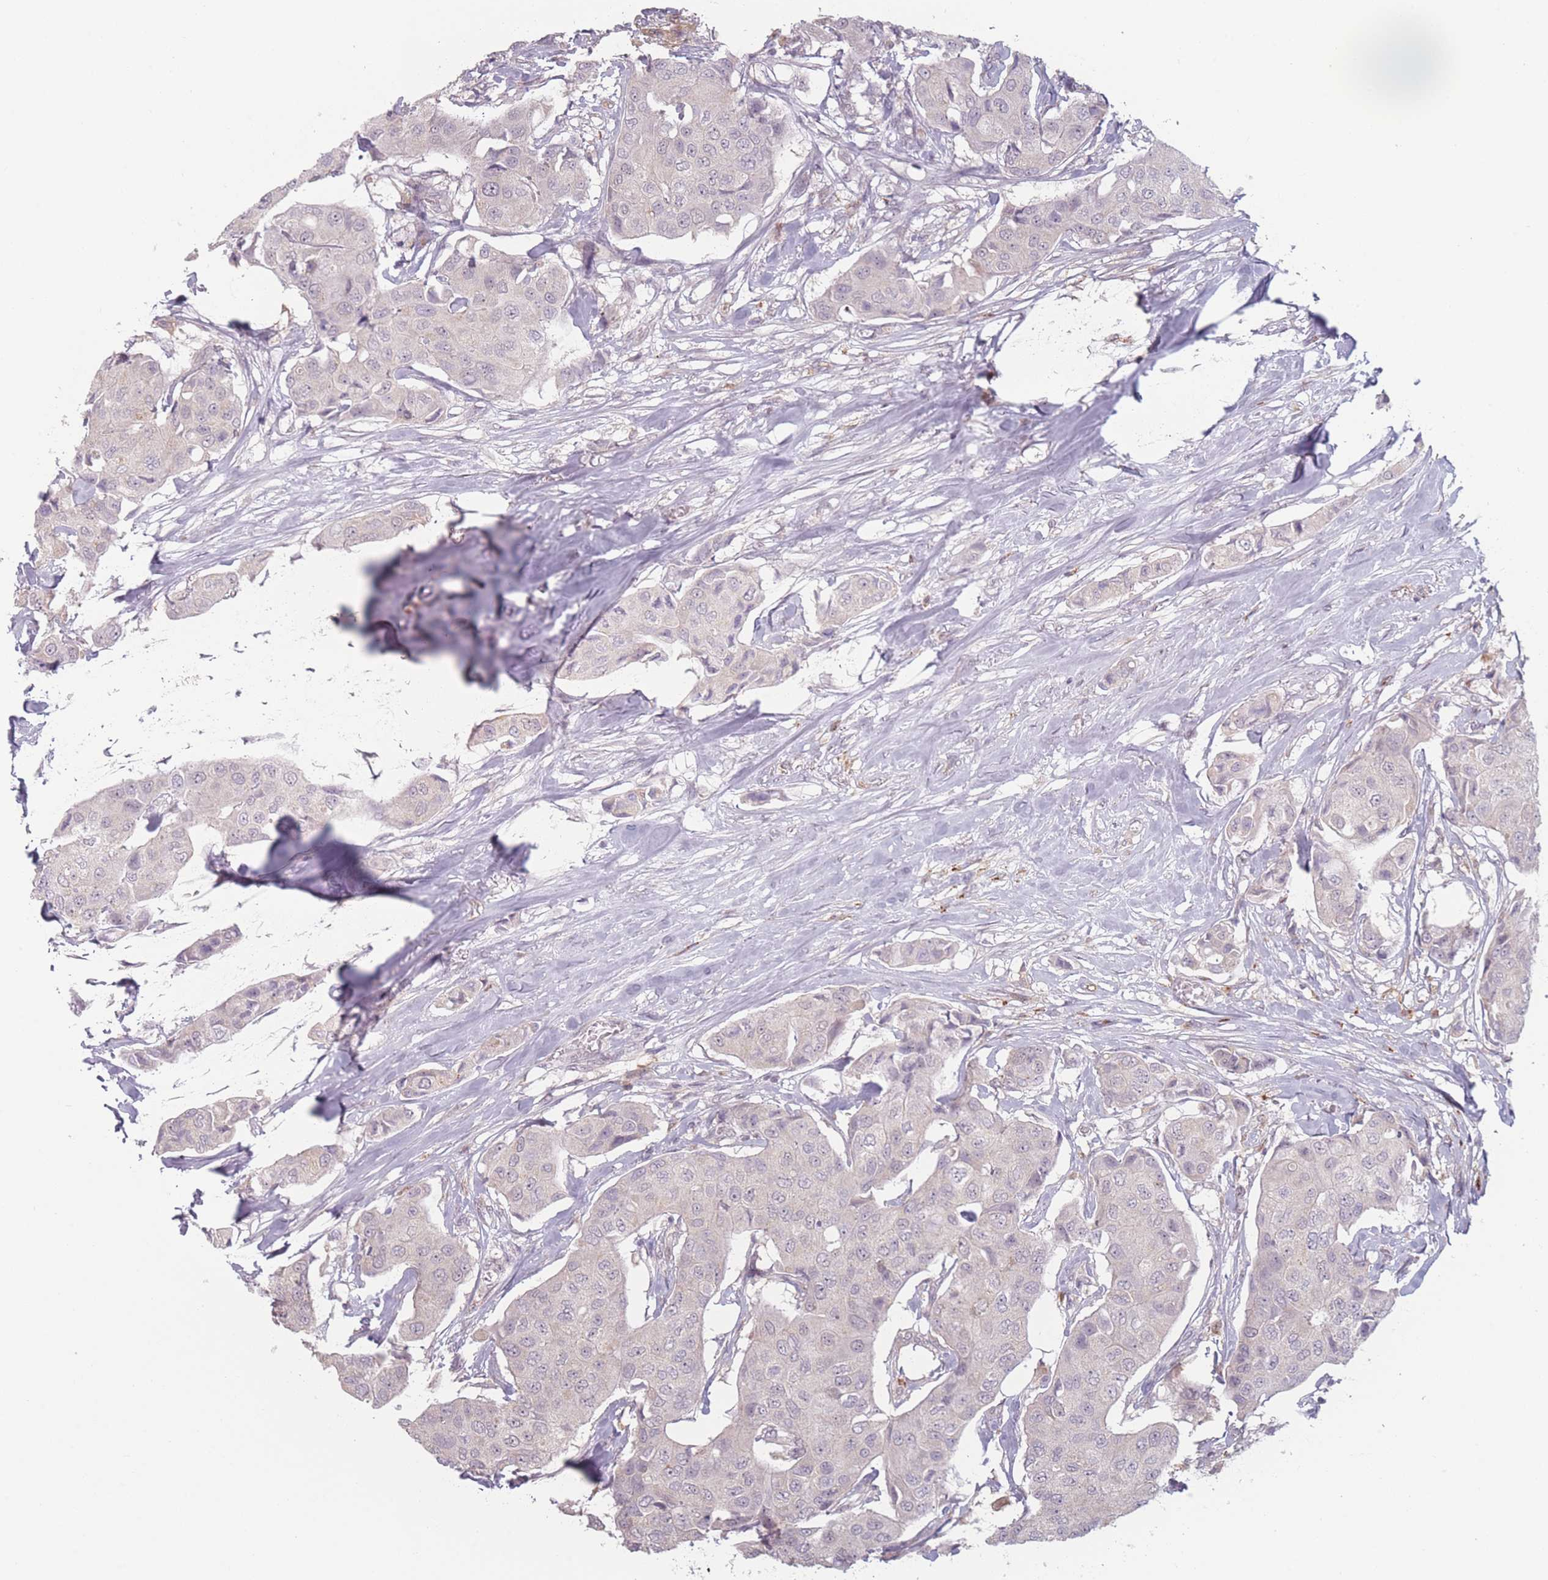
{"staining": {"intensity": "negative", "quantity": "none", "location": "none"}, "tissue": "breast cancer", "cell_type": "Tumor cells", "image_type": "cancer", "snomed": [{"axis": "morphology", "description": "Duct carcinoma"}, {"axis": "topography", "description": "Breast"}], "caption": "The photomicrograph reveals no significant staining in tumor cells of breast cancer (invasive ductal carcinoma). (Brightfield microscopy of DAB immunohistochemistry (IHC) at high magnification).", "gene": "OR10C1", "patient": {"sex": "female", "age": 80}}